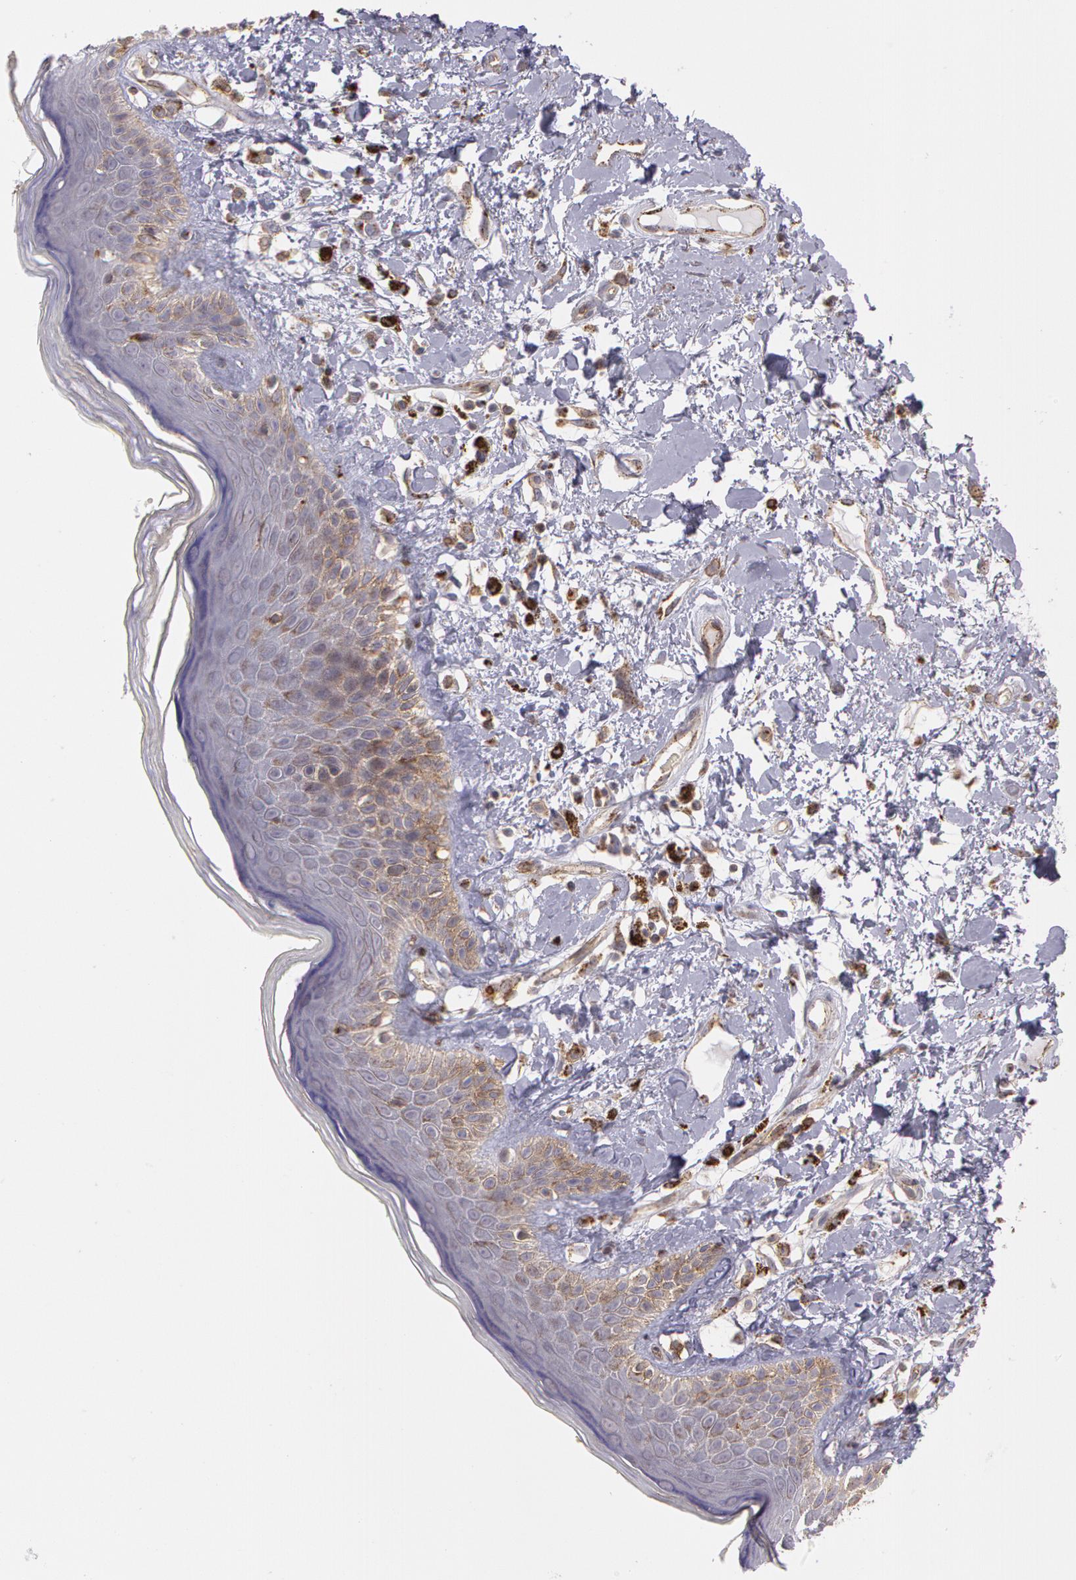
{"staining": {"intensity": "moderate", "quantity": "25%-75%", "location": "cytoplasmic/membranous"}, "tissue": "skin", "cell_type": "Epidermal cells", "image_type": "normal", "snomed": [{"axis": "morphology", "description": "Normal tissue, NOS"}, {"axis": "topography", "description": "Anal"}], "caption": "DAB (3,3'-diaminobenzidine) immunohistochemical staining of normal human skin reveals moderate cytoplasmic/membranous protein staining in approximately 25%-75% of epidermal cells. Nuclei are stained in blue.", "gene": "FLOT2", "patient": {"sex": "female", "age": 78}}